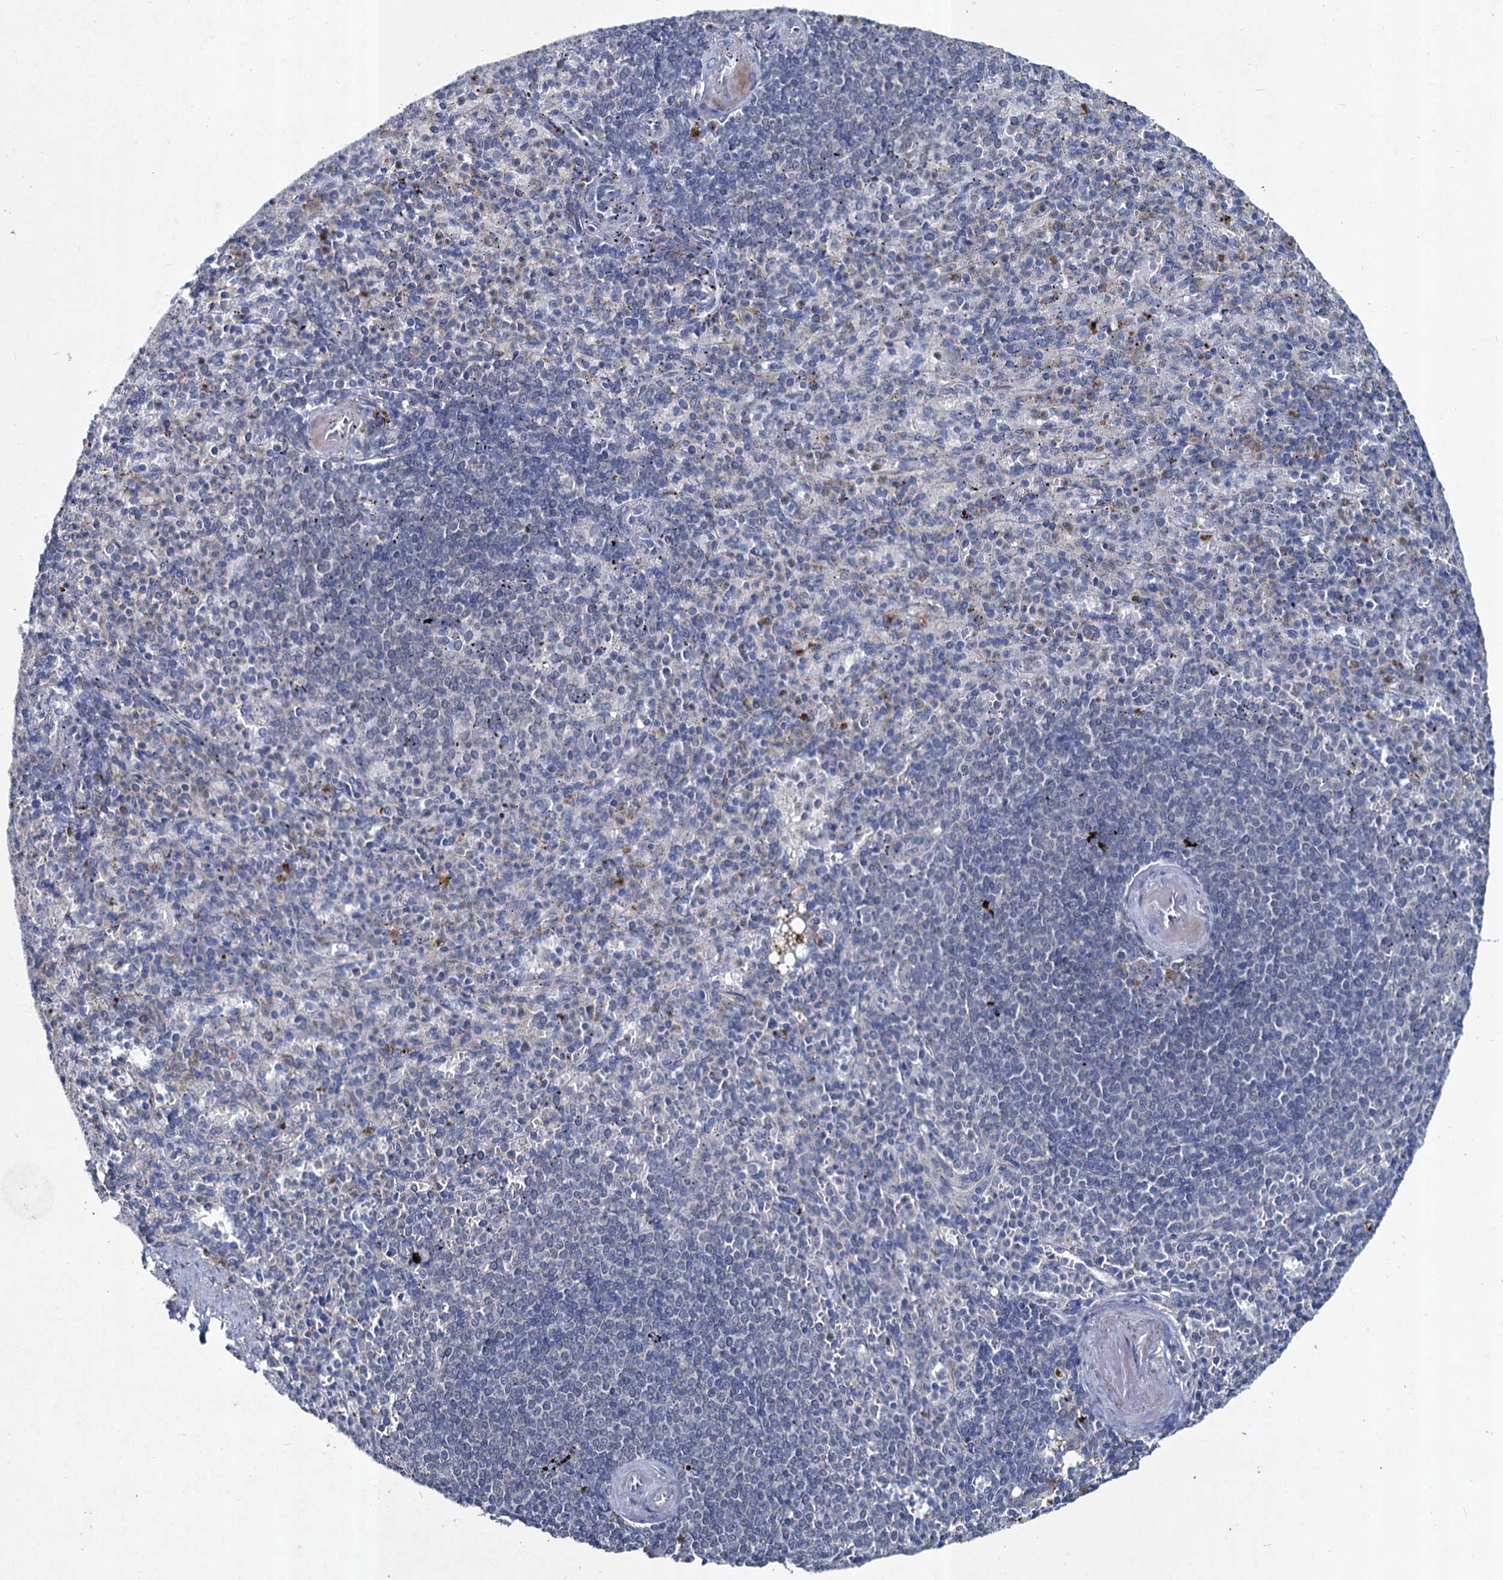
{"staining": {"intensity": "negative", "quantity": "none", "location": "none"}, "tissue": "spleen", "cell_type": "Cells in red pulp", "image_type": "normal", "snomed": [{"axis": "morphology", "description": "Normal tissue, NOS"}, {"axis": "topography", "description": "Spleen"}], "caption": "DAB immunohistochemical staining of benign spleen shows no significant expression in cells in red pulp.", "gene": "TMX2", "patient": {"sex": "female", "age": 74}}